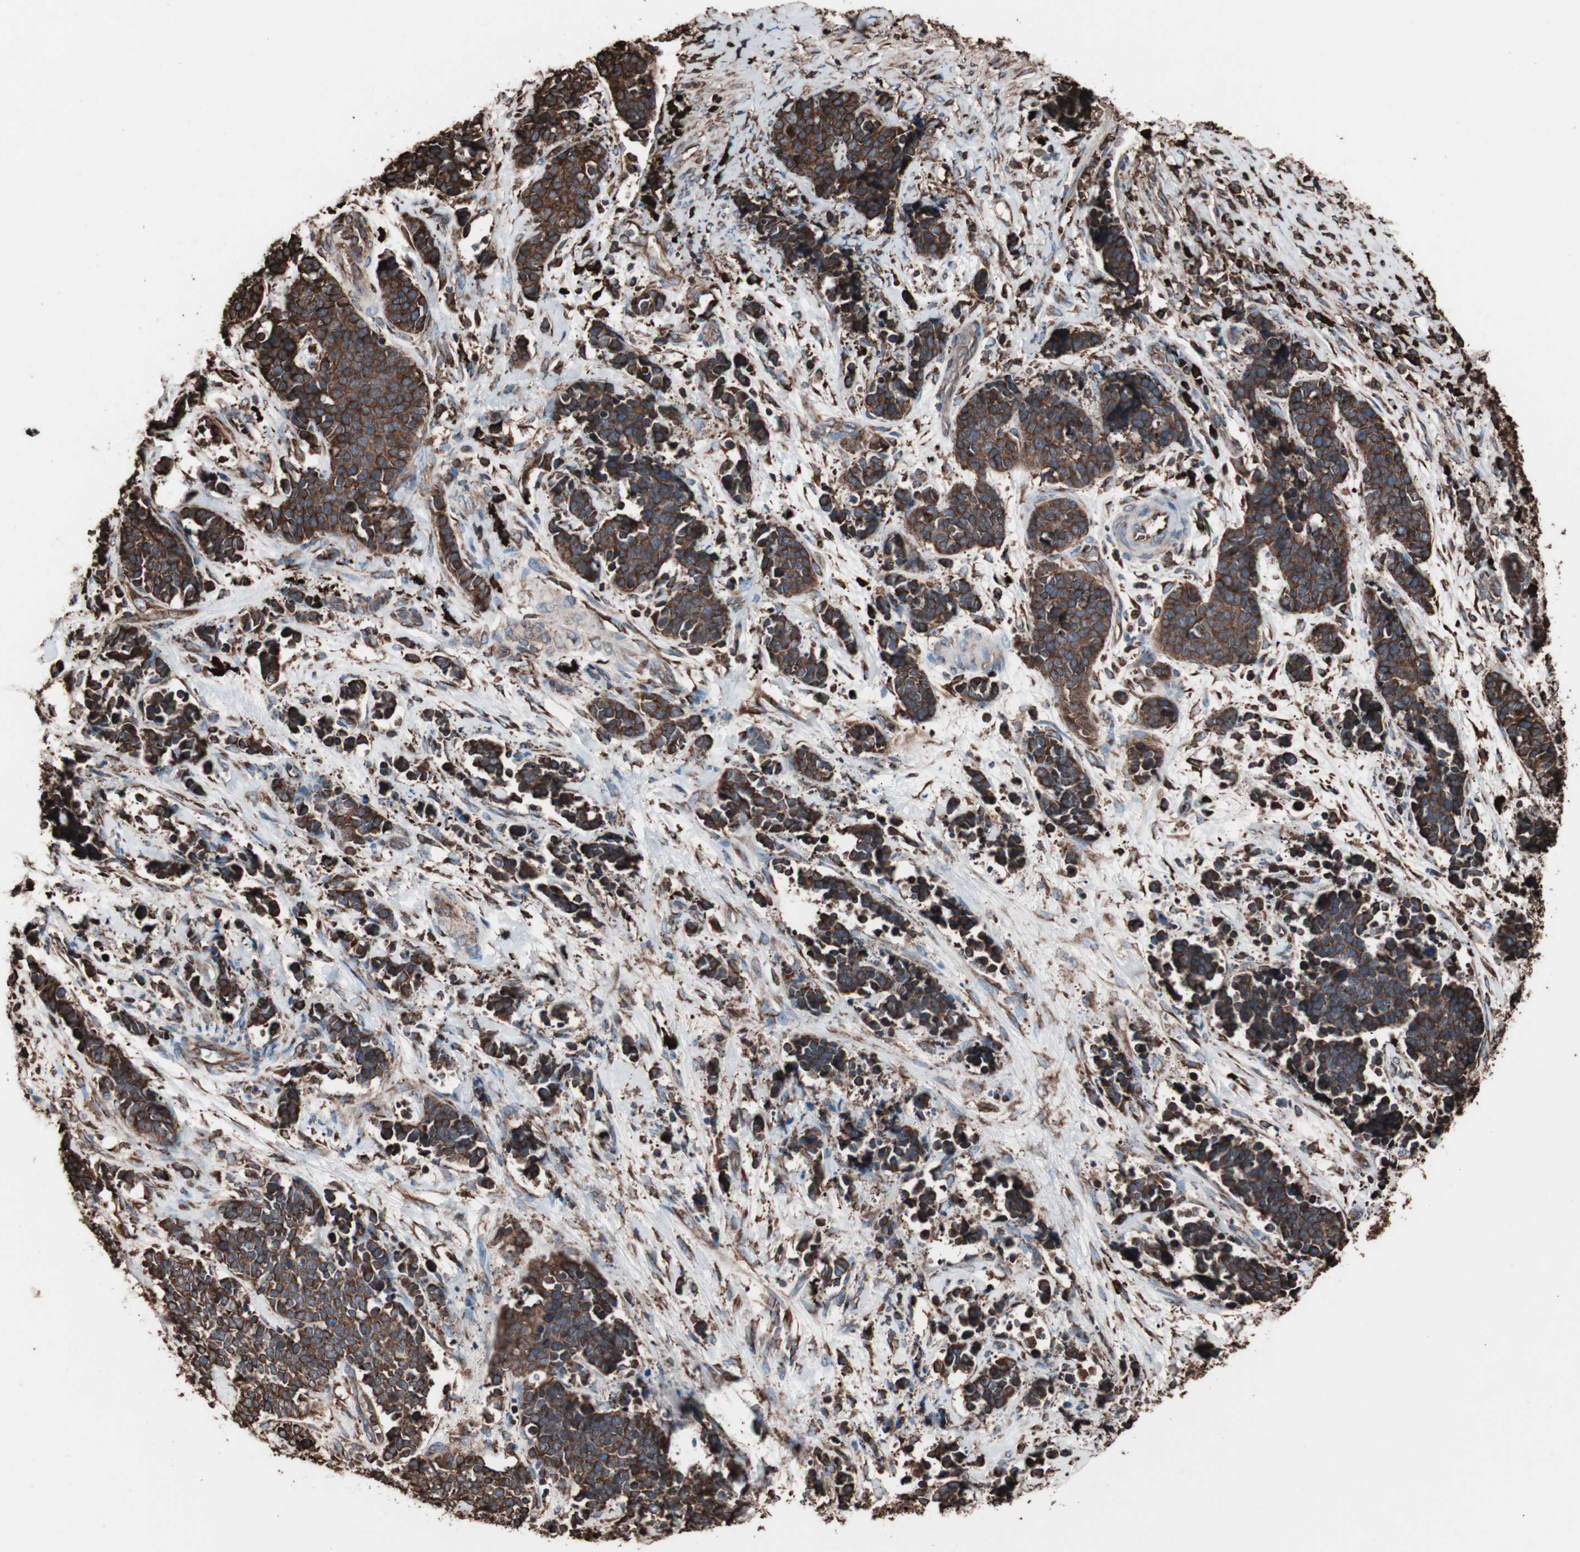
{"staining": {"intensity": "strong", "quantity": ">75%", "location": "cytoplasmic/membranous"}, "tissue": "cervical cancer", "cell_type": "Tumor cells", "image_type": "cancer", "snomed": [{"axis": "morphology", "description": "Squamous cell carcinoma, NOS"}, {"axis": "topography", "description": "Cervix"}], "caption": "A high-resolution photomicrograph shows immunohistochemistry staining of cervical cancer (squamous cell carcinoma), which displays strong cytoplasmic/membranous positivity in approximately >75% of tumor cells. Nuclei are stained in blue.", "gene": "HSP90B1", "patient": {"sex": "female", "age": 35}}